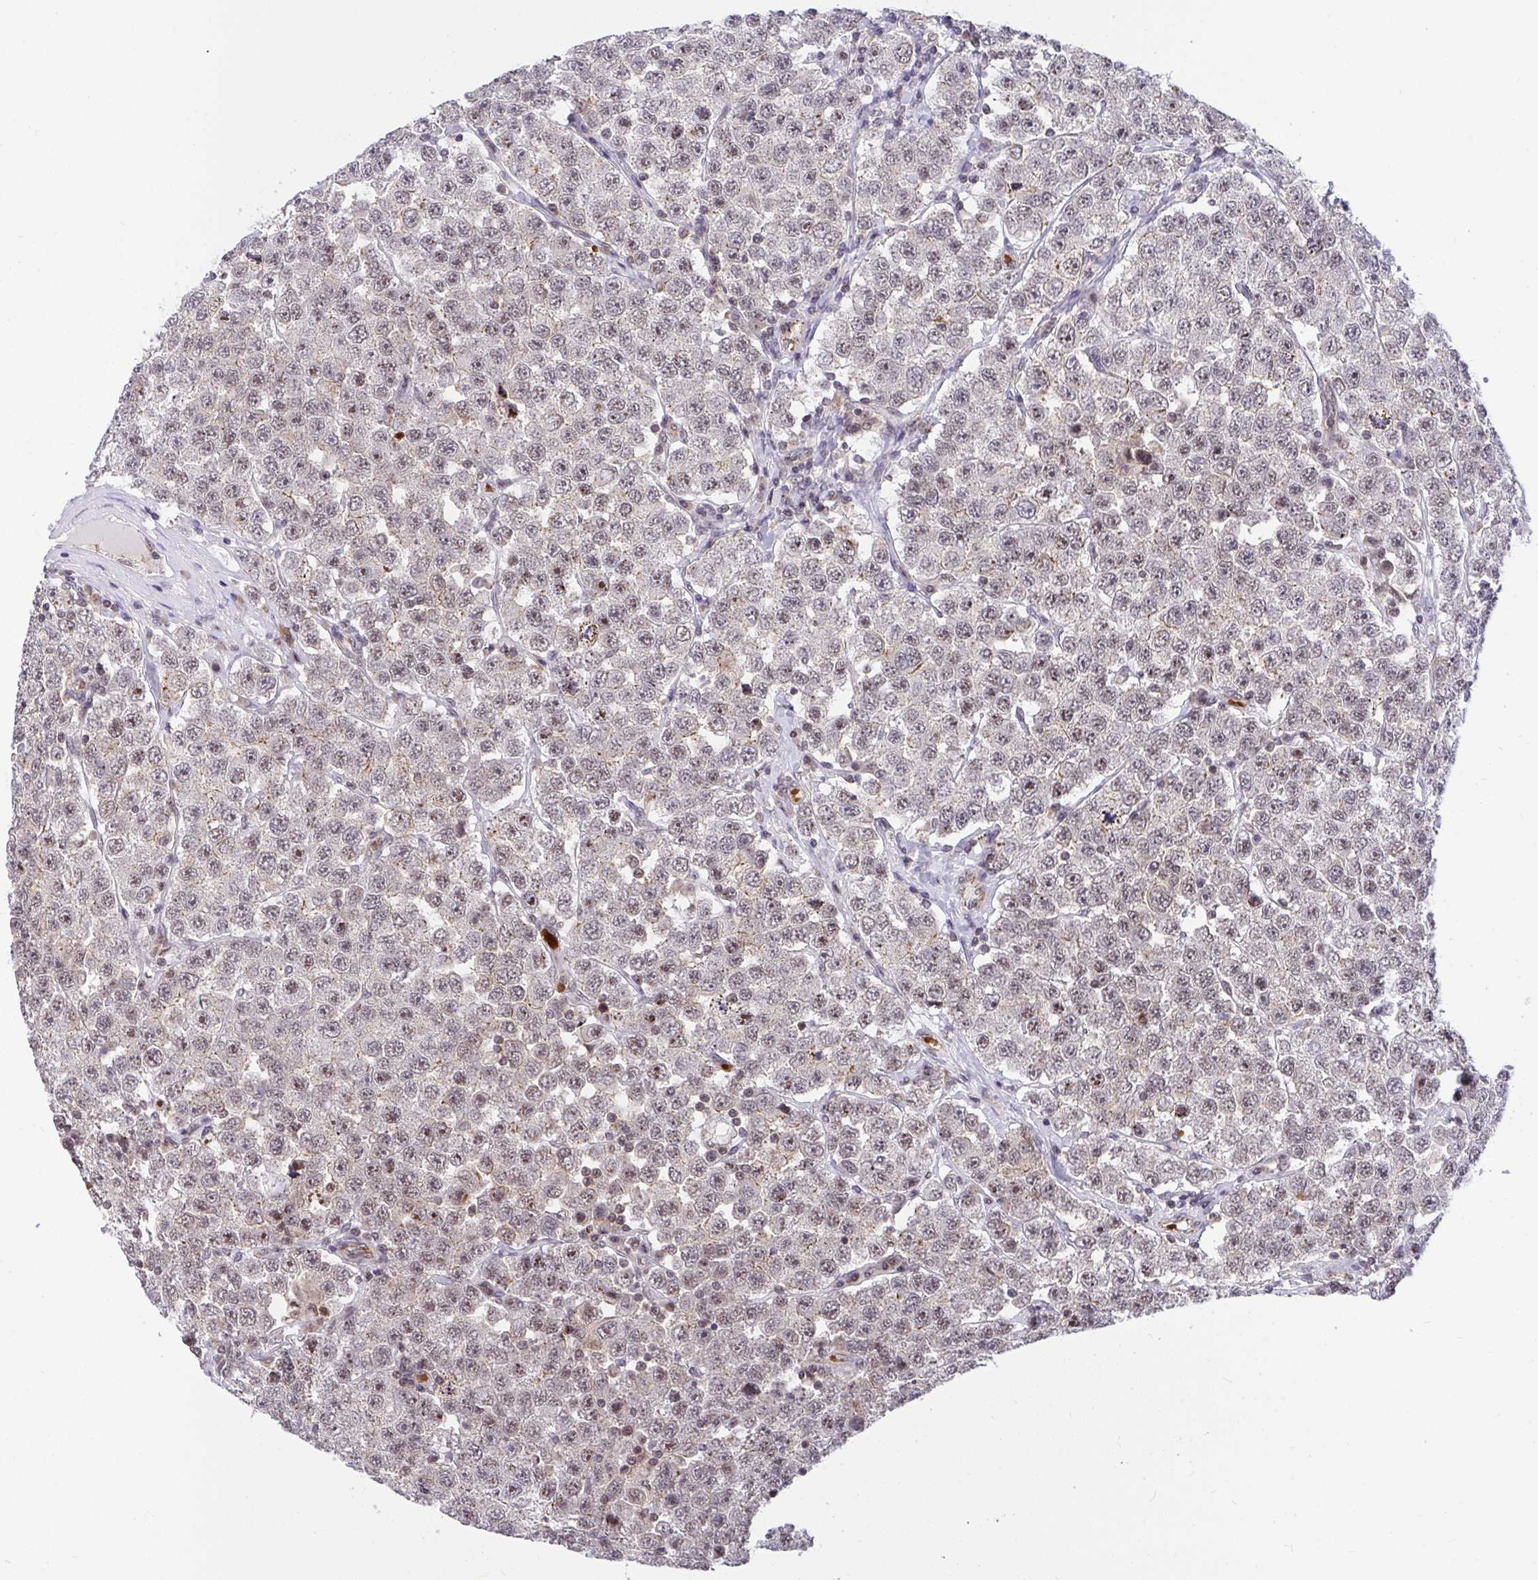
{"staining": {"intensity": "weak", "quantity": "<25%", "location": "nuclear"}, "tissue": "testis cancer", "cell_type": "Tumor cells", "image_type": "cancer", "snomed": [{"axis": "morphology", "description": "Seminoma, NOS"}, {"axis": "topography", "description": "Testis"}], "caption": "Human testis cancer stained for a protein using immunohistochemistry (IHC) reveals no staining in tumor cells.", "gene": "PPP1CA", "patient": {"sex": "male", "age": 28}}